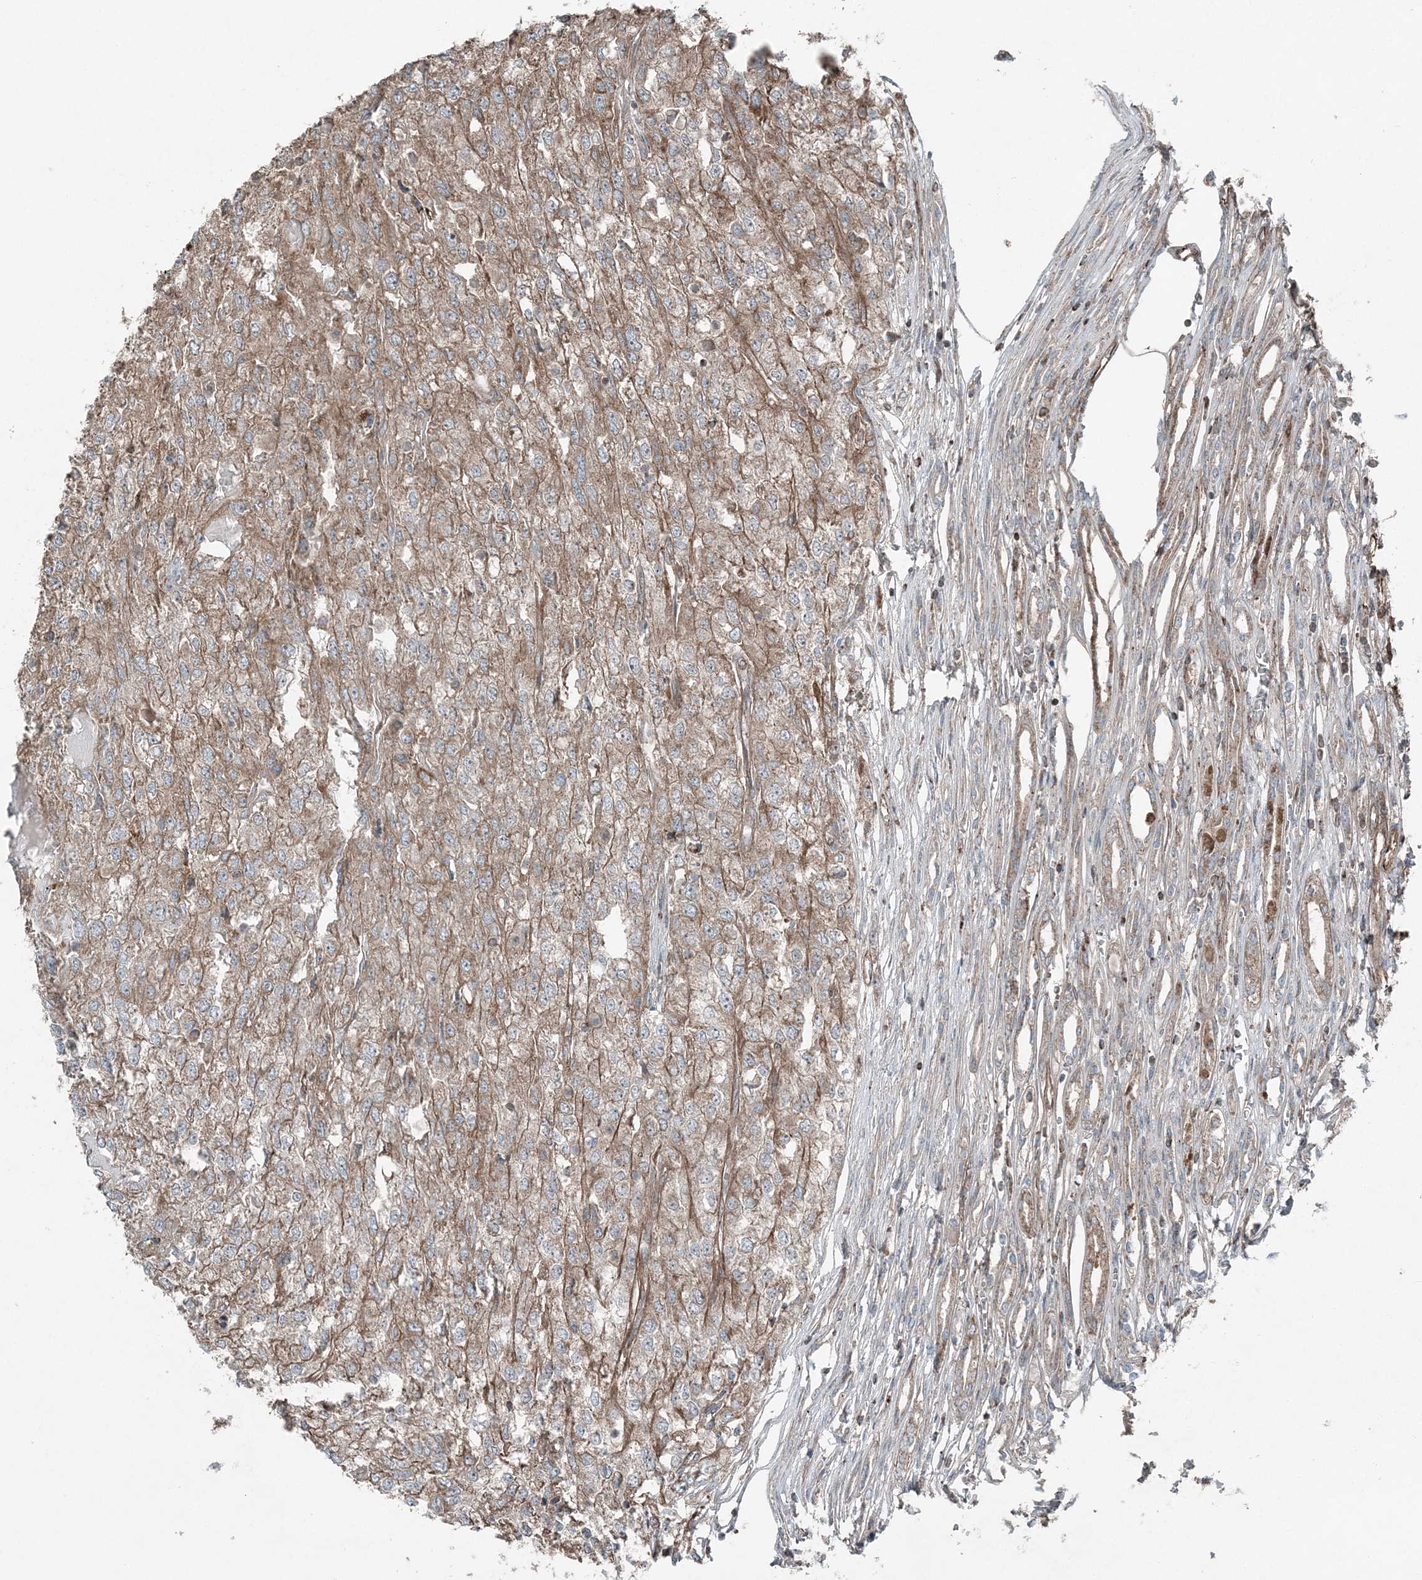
{"staining": {"intensity": "moderate", "quantity": ">75%", "location": "cytoplasmic/membranous"}, "tissue": "renal cancer", "cell_type": "Tumor cells", "image_type": "cancer", "snomed": [{"axis": "morphology", "description": "Adenocarcinoma, NOS"}, {"axis": "topography", "description": "Kidney"}], "caption": "This is a histology image of IHC staining of renal adenocarcinoma, which shows moderate staining in the cytoplasmic/membranous of tumor cells.", "gene": "KY", "patient": {"sex": "female", "age": 54}}